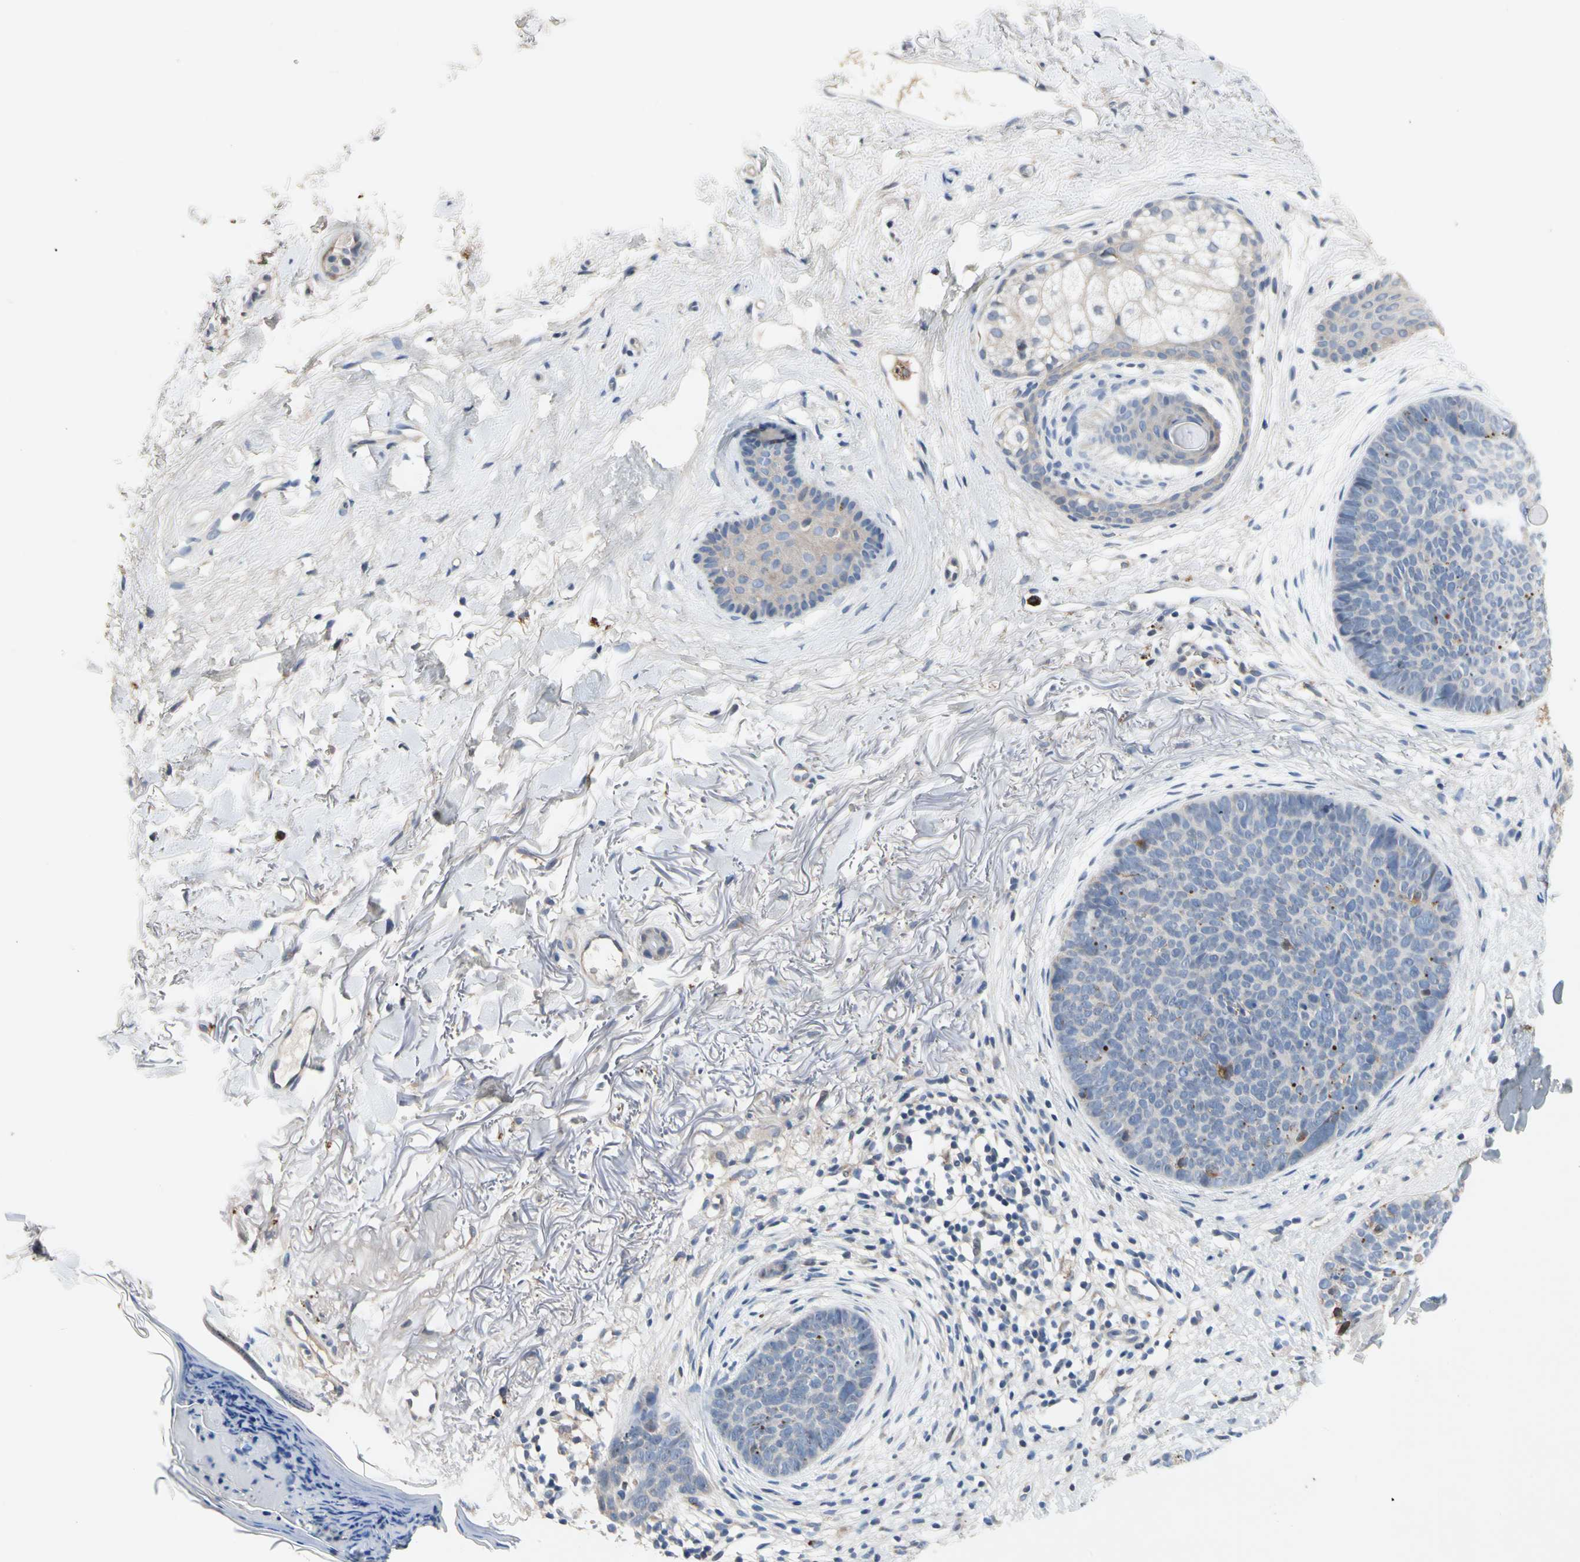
{"staining": {"intensity": "negative", "quantity": "none", "location": "none"}, "tissue": "skin cancer", "cell_type": "Tumor cells", "image_type": "cancer", "snomed": [{"axis": "morphology", "description": "Basal cell carcinoma"}, {"axis": "topography", "description": "Skin"}], "caption": "There is no significant staining in tumor cells of skin cancer.", "gene": "GAS6", "patient": {"sex": "female", "age": 70}}